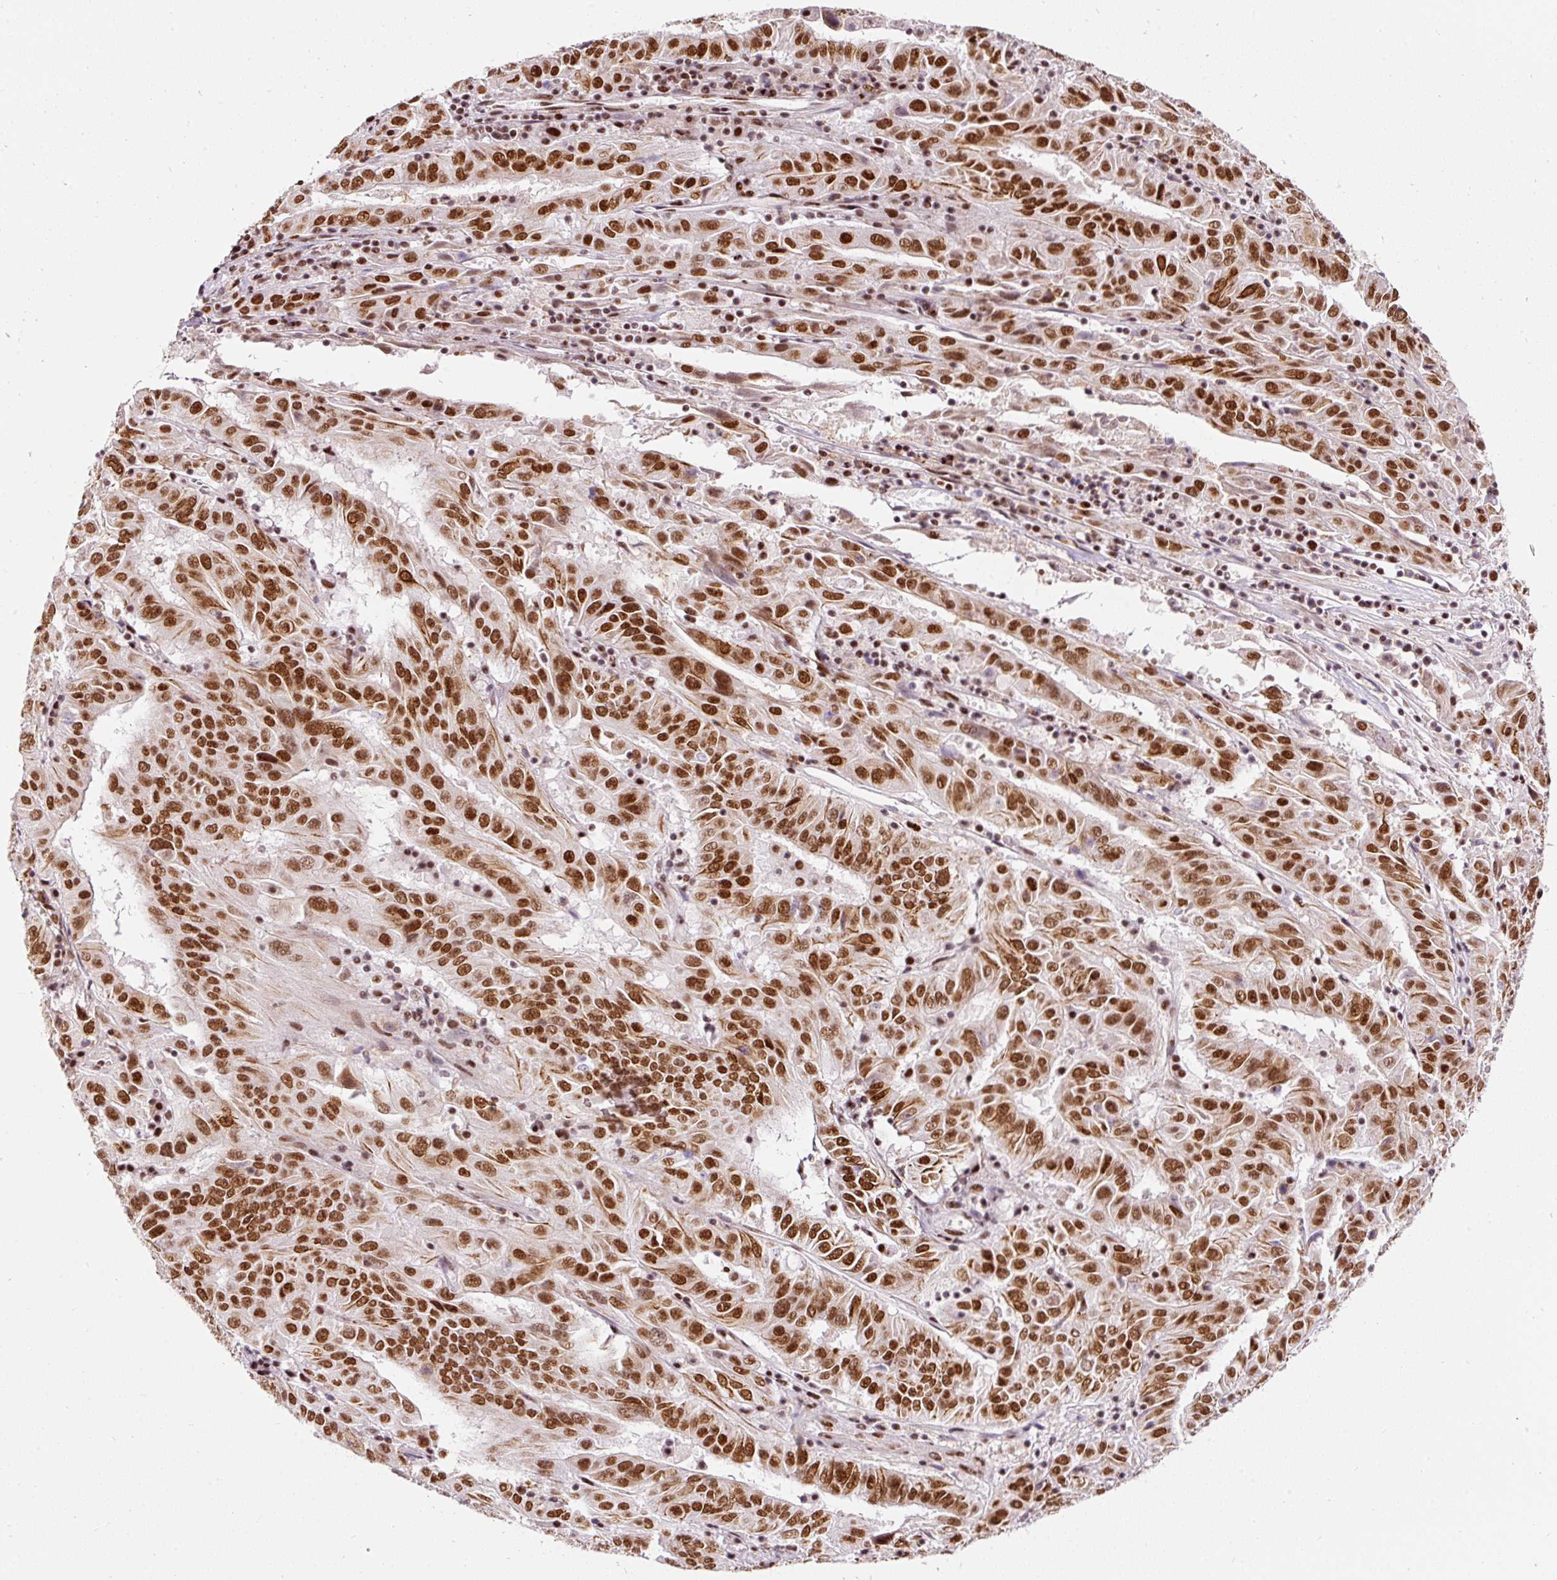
{"staining": {"intensity": "strong", "quantity": ">75%", "location": "nuclear"}, "tissue": "pancreatic cancer", "cell_type": "Tumor cells", "image_type": "cancer", "snomed": [{"axis": "morphology", "description": "Adenocarcinoma, NOS"}, {"axis": "topography", "description": "Pancreas"}], "caption": "High-power microscopy captured an immunohistochemistry (IHC) photomicrograph of adenocarcinoma (pancreatic), revealing strong nuclear expression in about >75% of tumor cells.", "gene": "HNRNPC", "patient": {"sex": "male", "age": 63}}